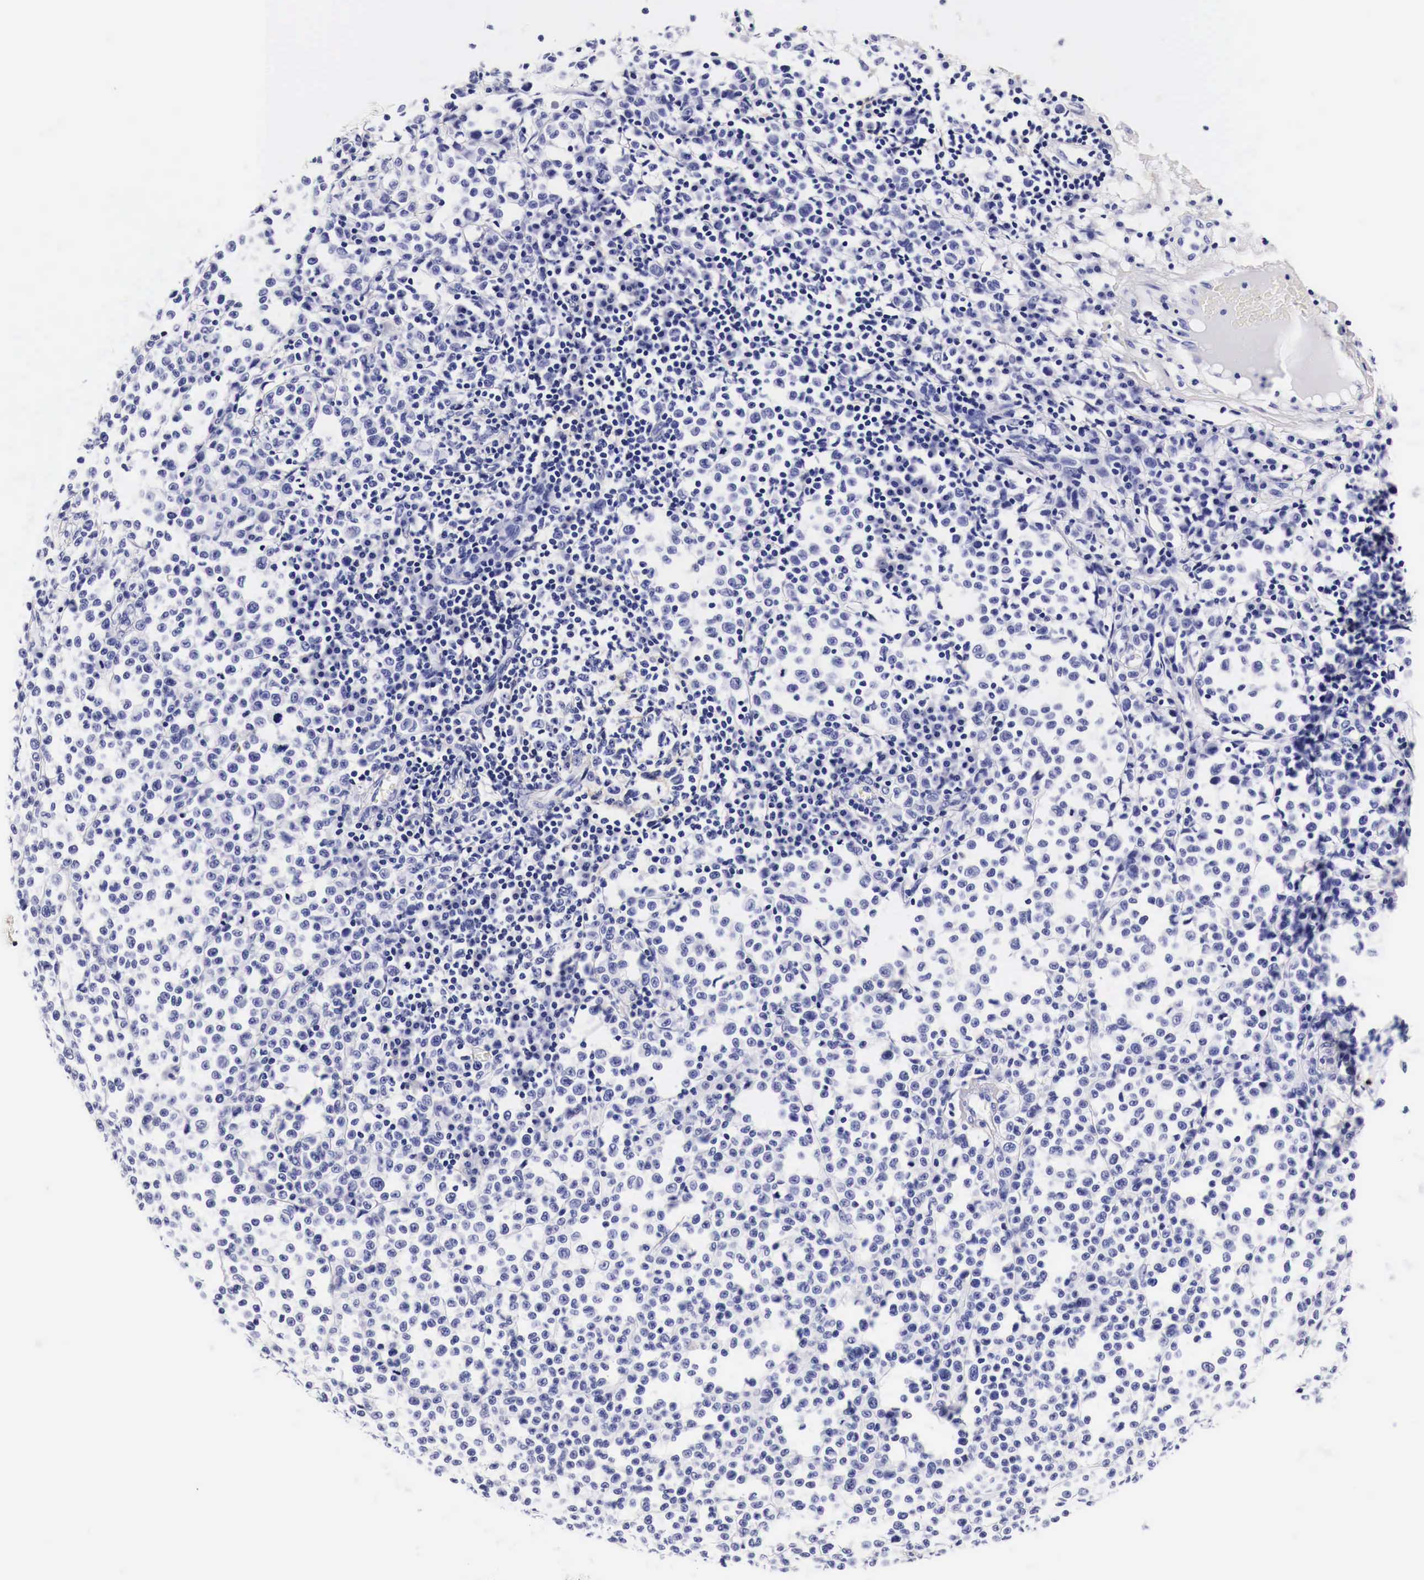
{"staining": {"intensity": "negative", "quantity": "none", "location": "none"}, "tissue": "melanoma", "cell_type": "Tumor cells", "image_type": "cancer", "snomed": [{"axis": "morphology", "description": "Malignant melanoma, Metastatic site"}, {"axis": "topography", "description": "Skin"}], "caption": "This is an IHC micrograph of melanoma. There is no staining in tumor cells.", "gene": "EGFR", "patient": {"sex": "male", "age": 32}}